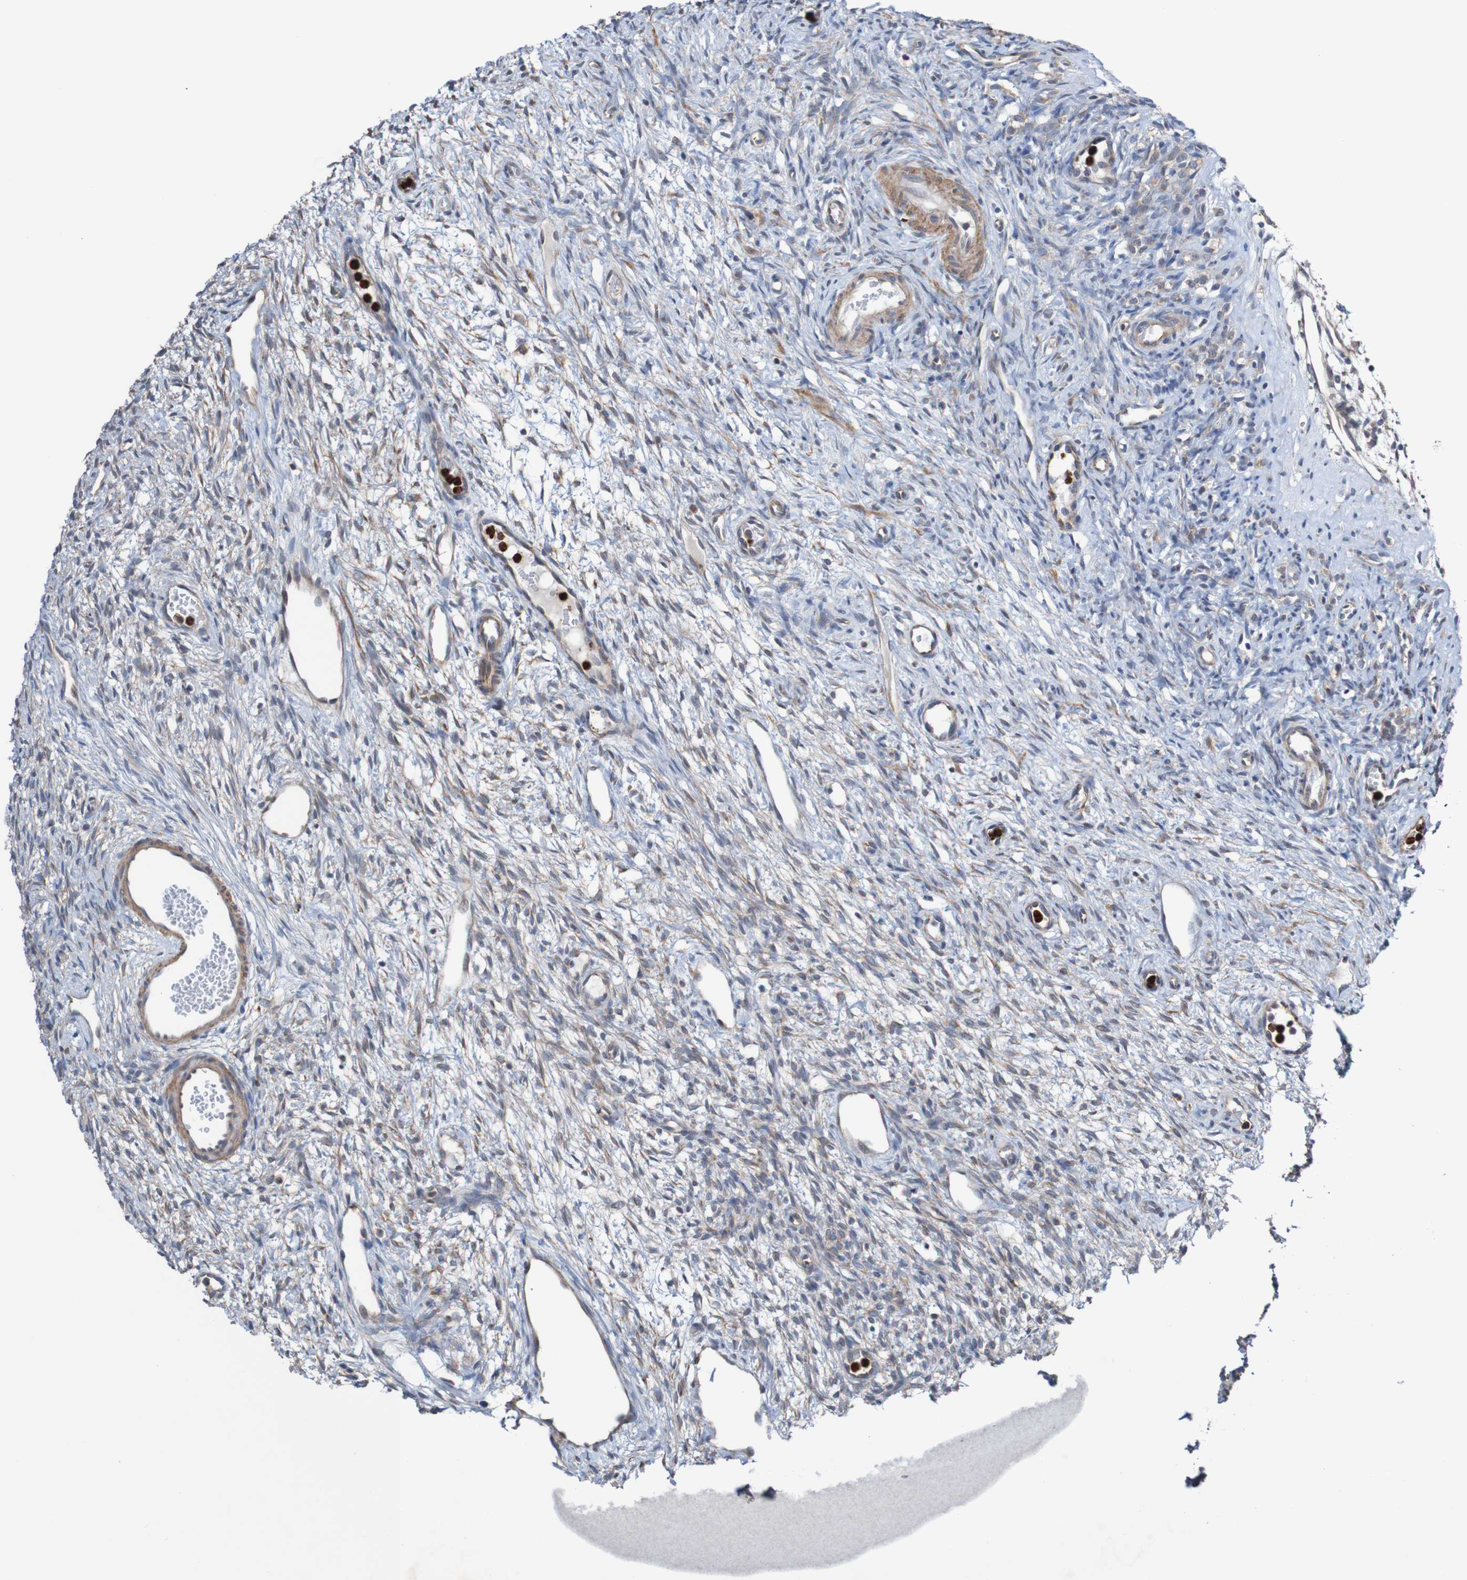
{"staining": {"intensity": "moderate", "quantity": "25%-75%", "location": "cytoplasmic/membranous"}, "tissue": "ovary", "cell_type": "Ovarian stroma cells", "image_type": "normal", "snomed": [{"axis": "morphology", "description": "Normal tissue, NOS"}, {"axis": "topography", "description": "Ovary"}], "caption": "Benign ovary shows moderate cytoplasmic/membranous expression in about 25%-75% of ovarian stroma cells, visualized by immunohistochemistry.", "gene": "ST8SIA6", "patient": {"sex": "female", "age": 33}}